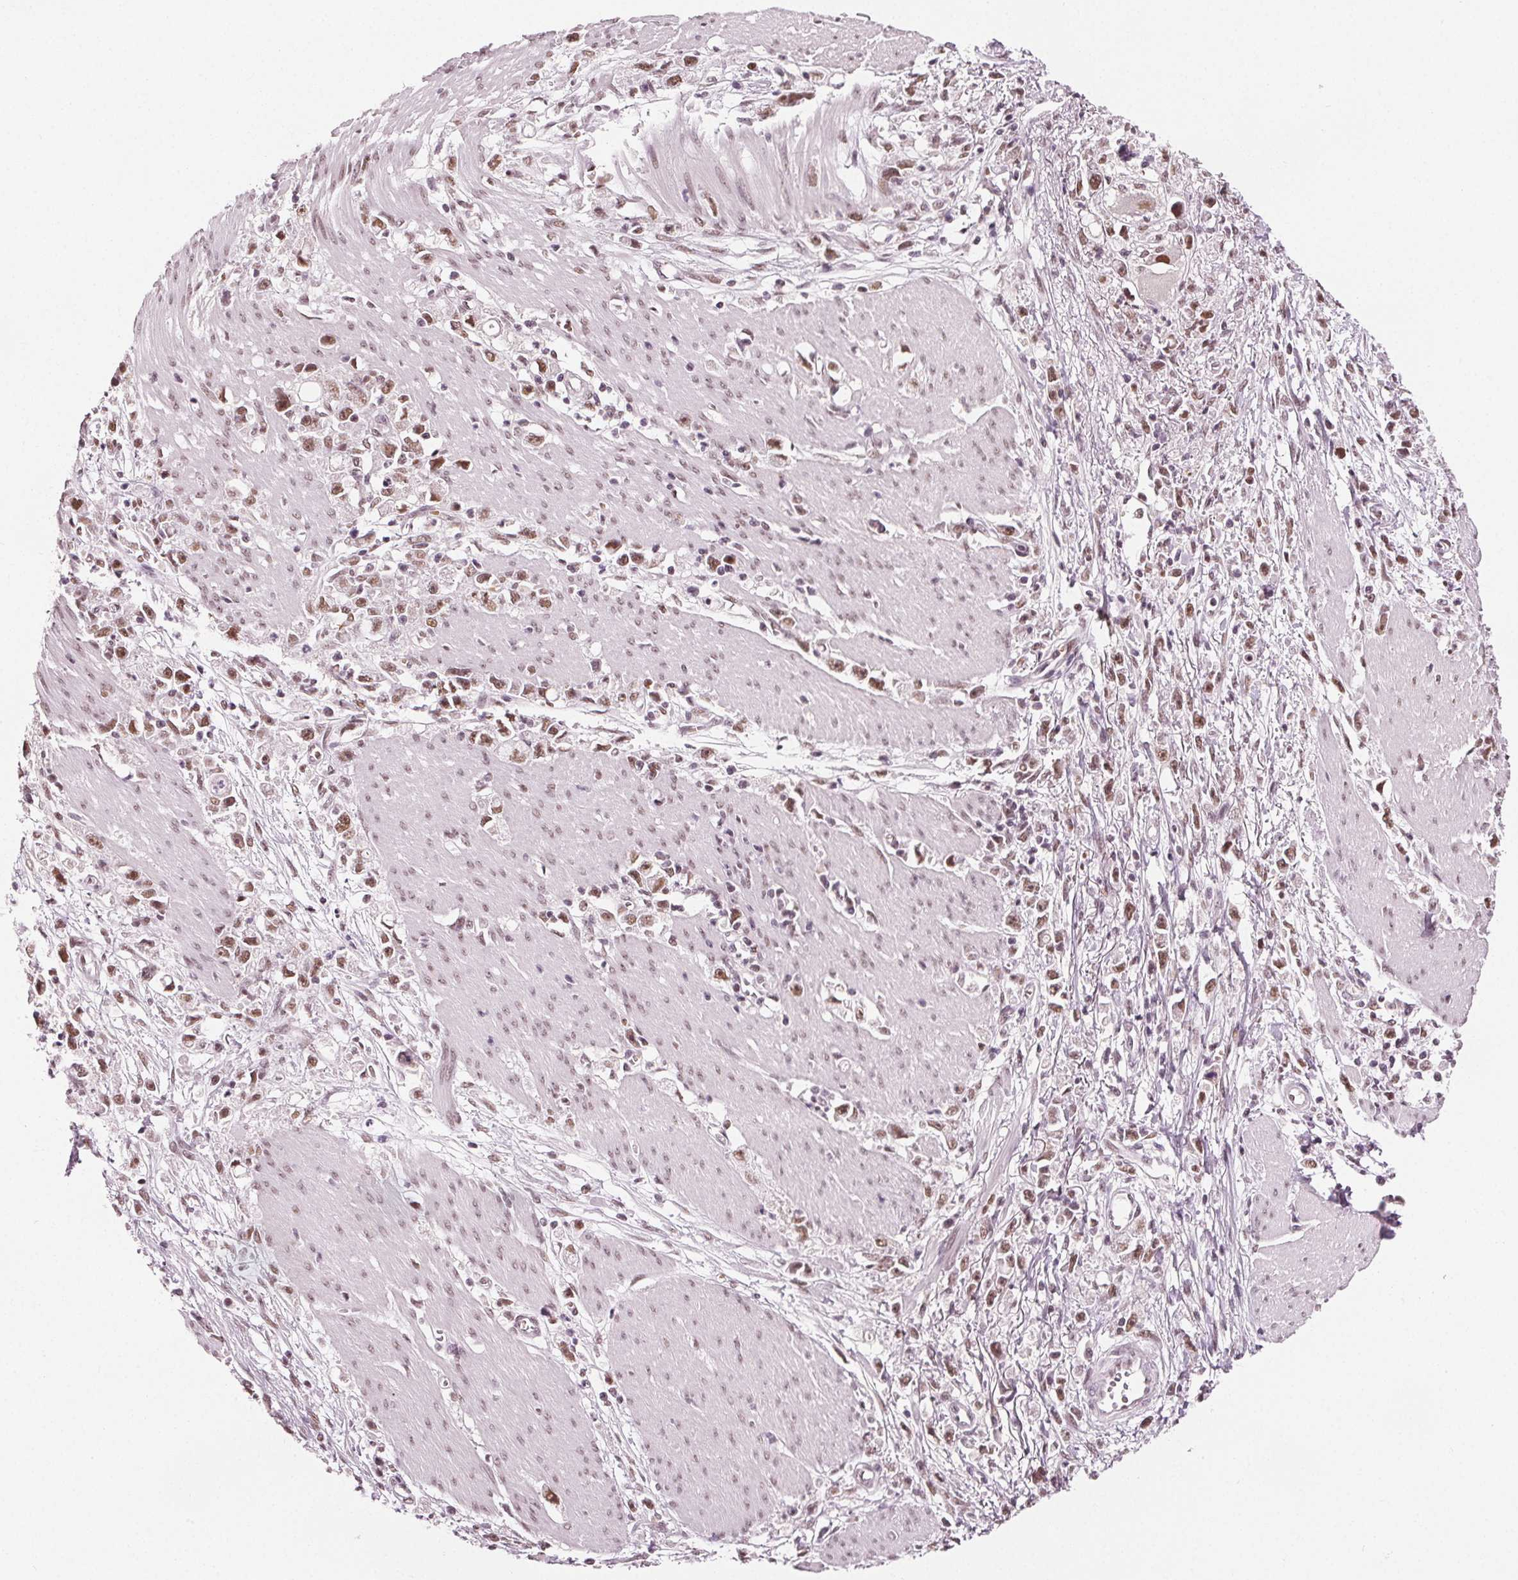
{"staining": {"intensity": "moderate", "quantity": ">75%", "location": "nuclear"}, "tissue": "stomach cancer", "cell_type": "Tumor cells", "image_type": "cancer", "snomed": [{"axis": "morphology", "description": "Adenocarcinoma, NOS"}, {"axis": "topography", "description": "Stomach"}], "caption": "Human stomach cancer stained with a brown dye reveals moderate nuclear positive staining in approximately >75% of tumor cells.", "gene": "IWS1", "patient": {"sex": "female", "age": 59}}